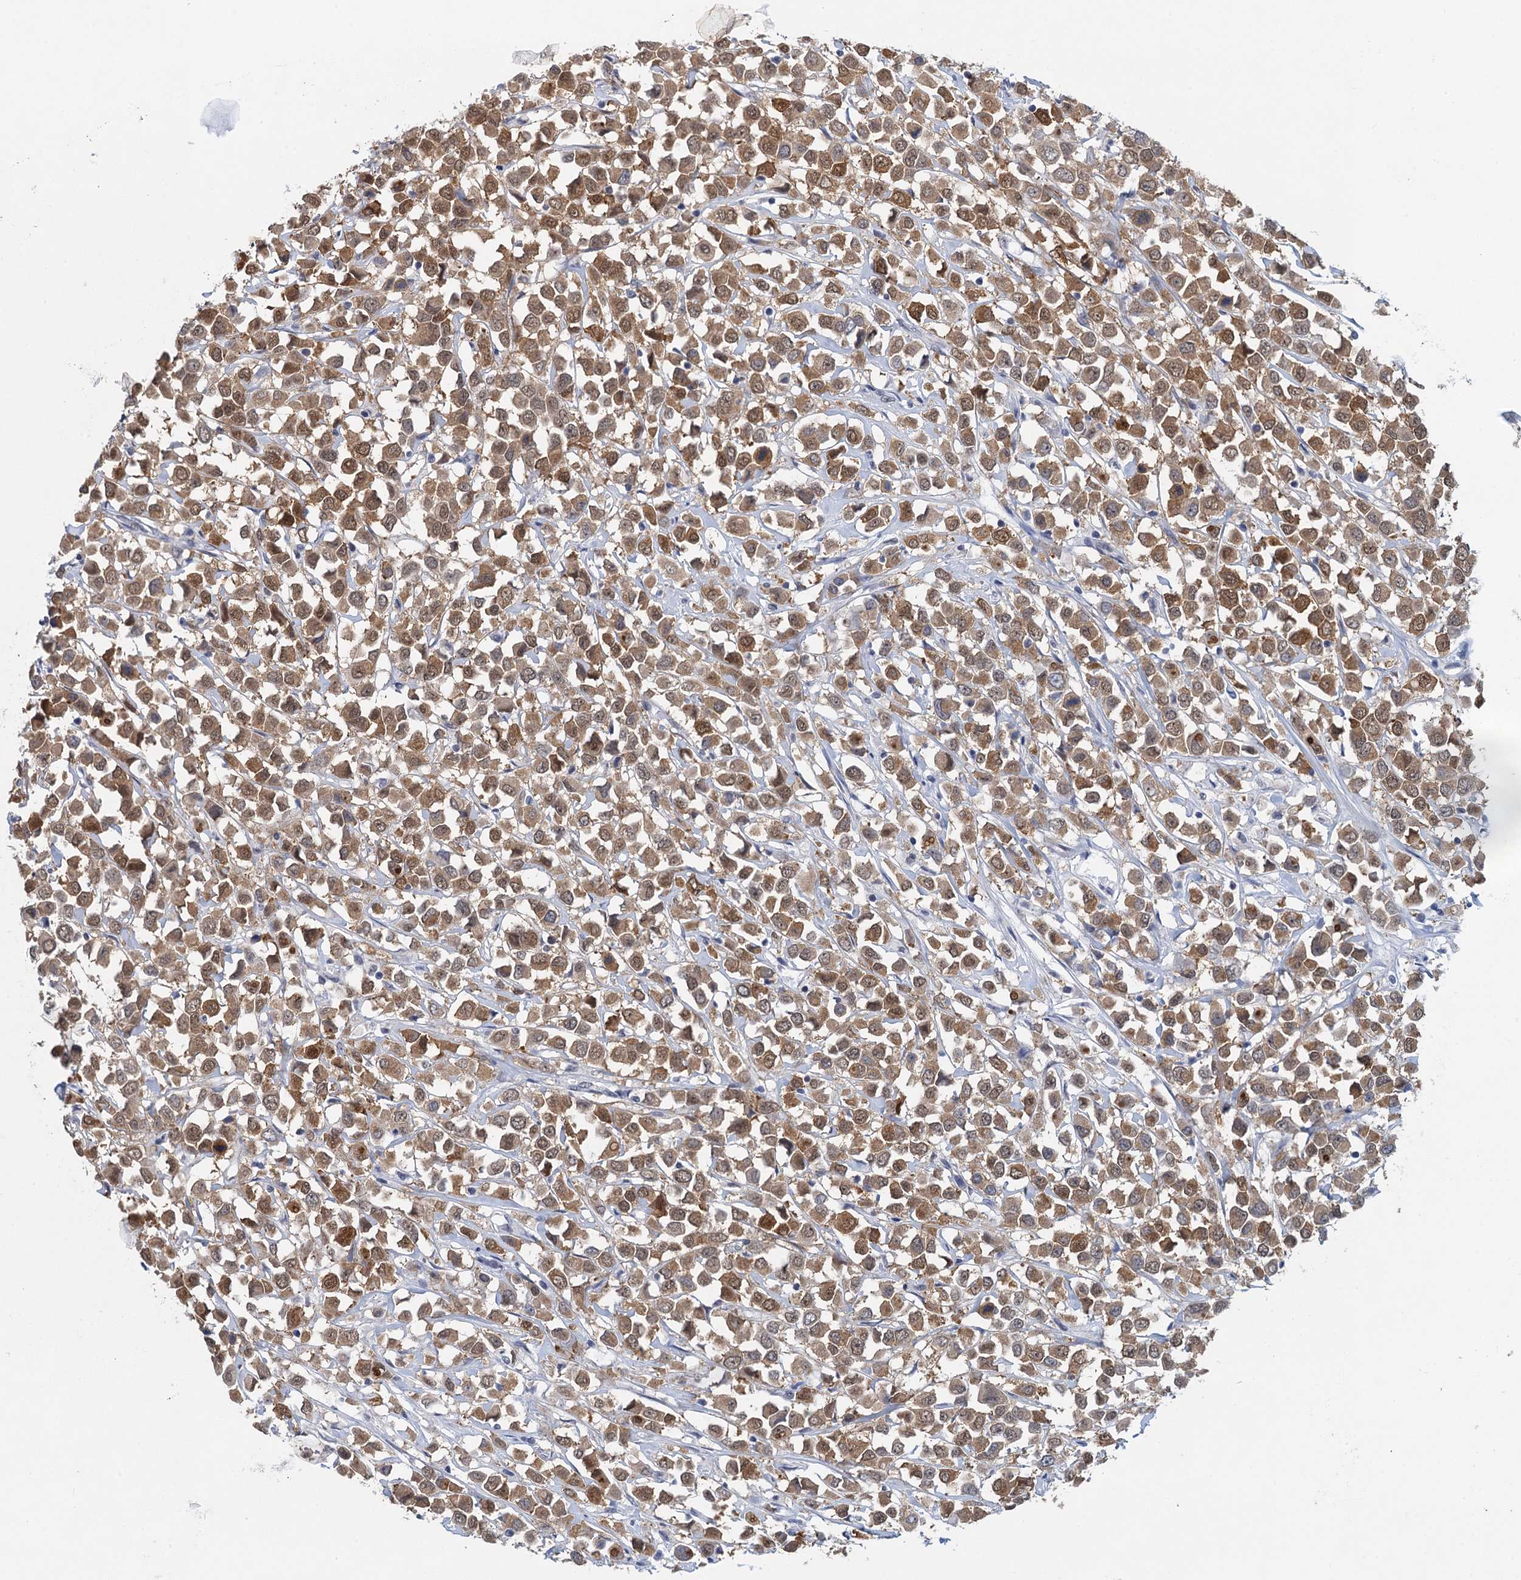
{"staining": {"intensity": "moderate", "quantity": ">75%", "location": "cytoplasmic/membranous"}, "tissue": "breast cancer", "cell_type": "Tumor cells", "image_type": "cancer", "snomed": [{"axis": "morphology", "description": "Duct carcinoma"}, {"axis": "topography", "description": "Breast"}], "caption": "An immunohistochemistry image of neoplastic tissue is shown. Protein staining in brown highlights moderate cytoplasmic/membranous positivity in breast cancer (intraductal carcinoma) within tumor cells.", "gene": "EPS8L1", "patient": {"sex": "female", "age": 61}}